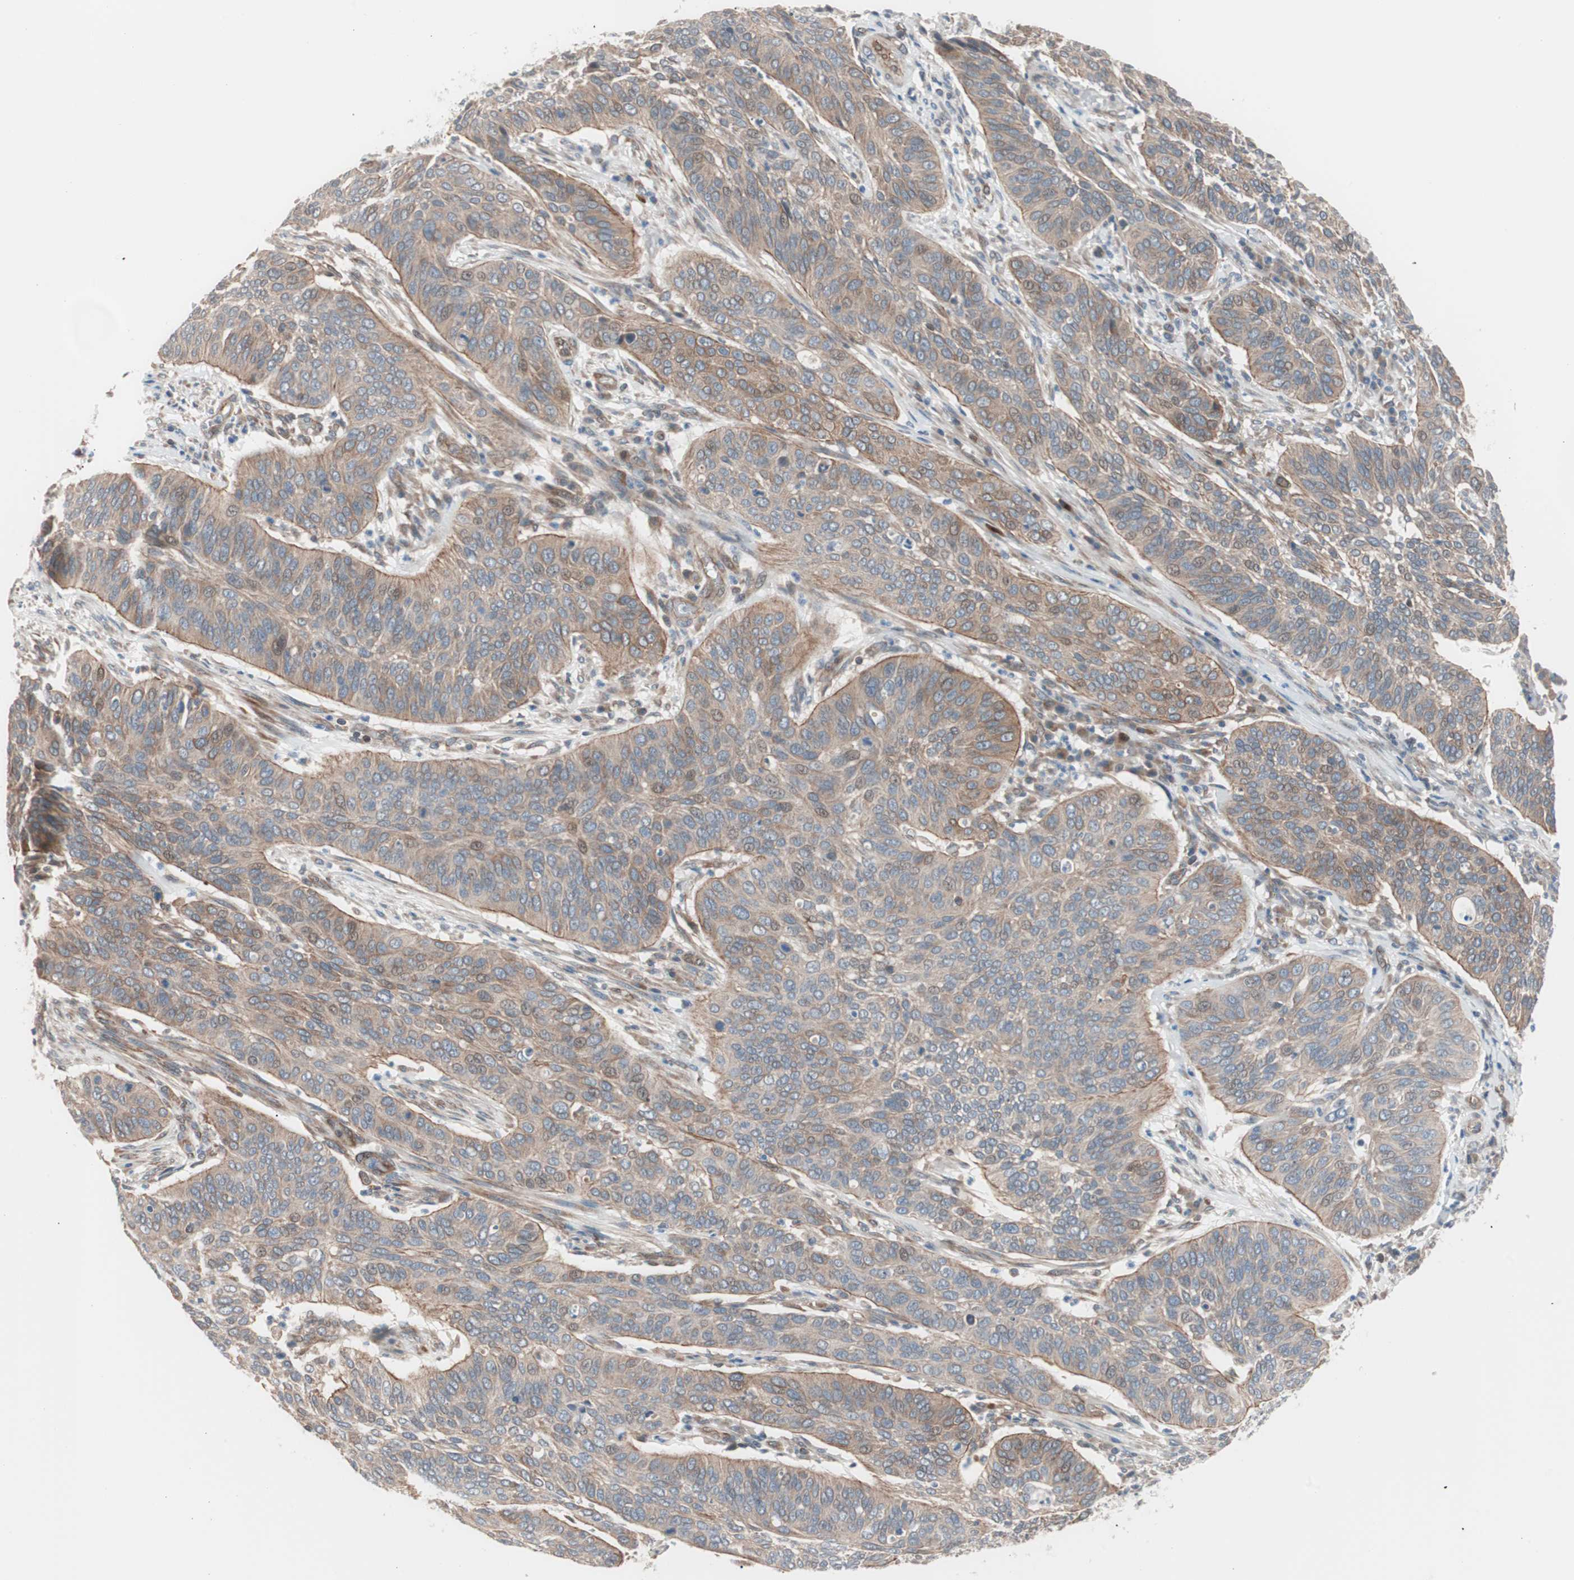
{"staining": {"intensity": "moderate", "quantity": ">75%", "location": "cytoplasmic/membranous"}, "tissue": "cervical cancer", "cell_type": "Tumor cells", "image_type": "cancer", "snomed": [{"axis": "morphology", "description": "Squamous cell carcinoma, NOS"}, {"axis": "topography", "description": "Cervix"}], "caption": "Human squamous cell carcinoma (cervical) stained for a protein (brown) exhibits moderate cytoplasmic/membranous positive positivity in about >75% of tumor cells.", "gene": "SMG1", "patient": {"sex": "female", "age": 39}}